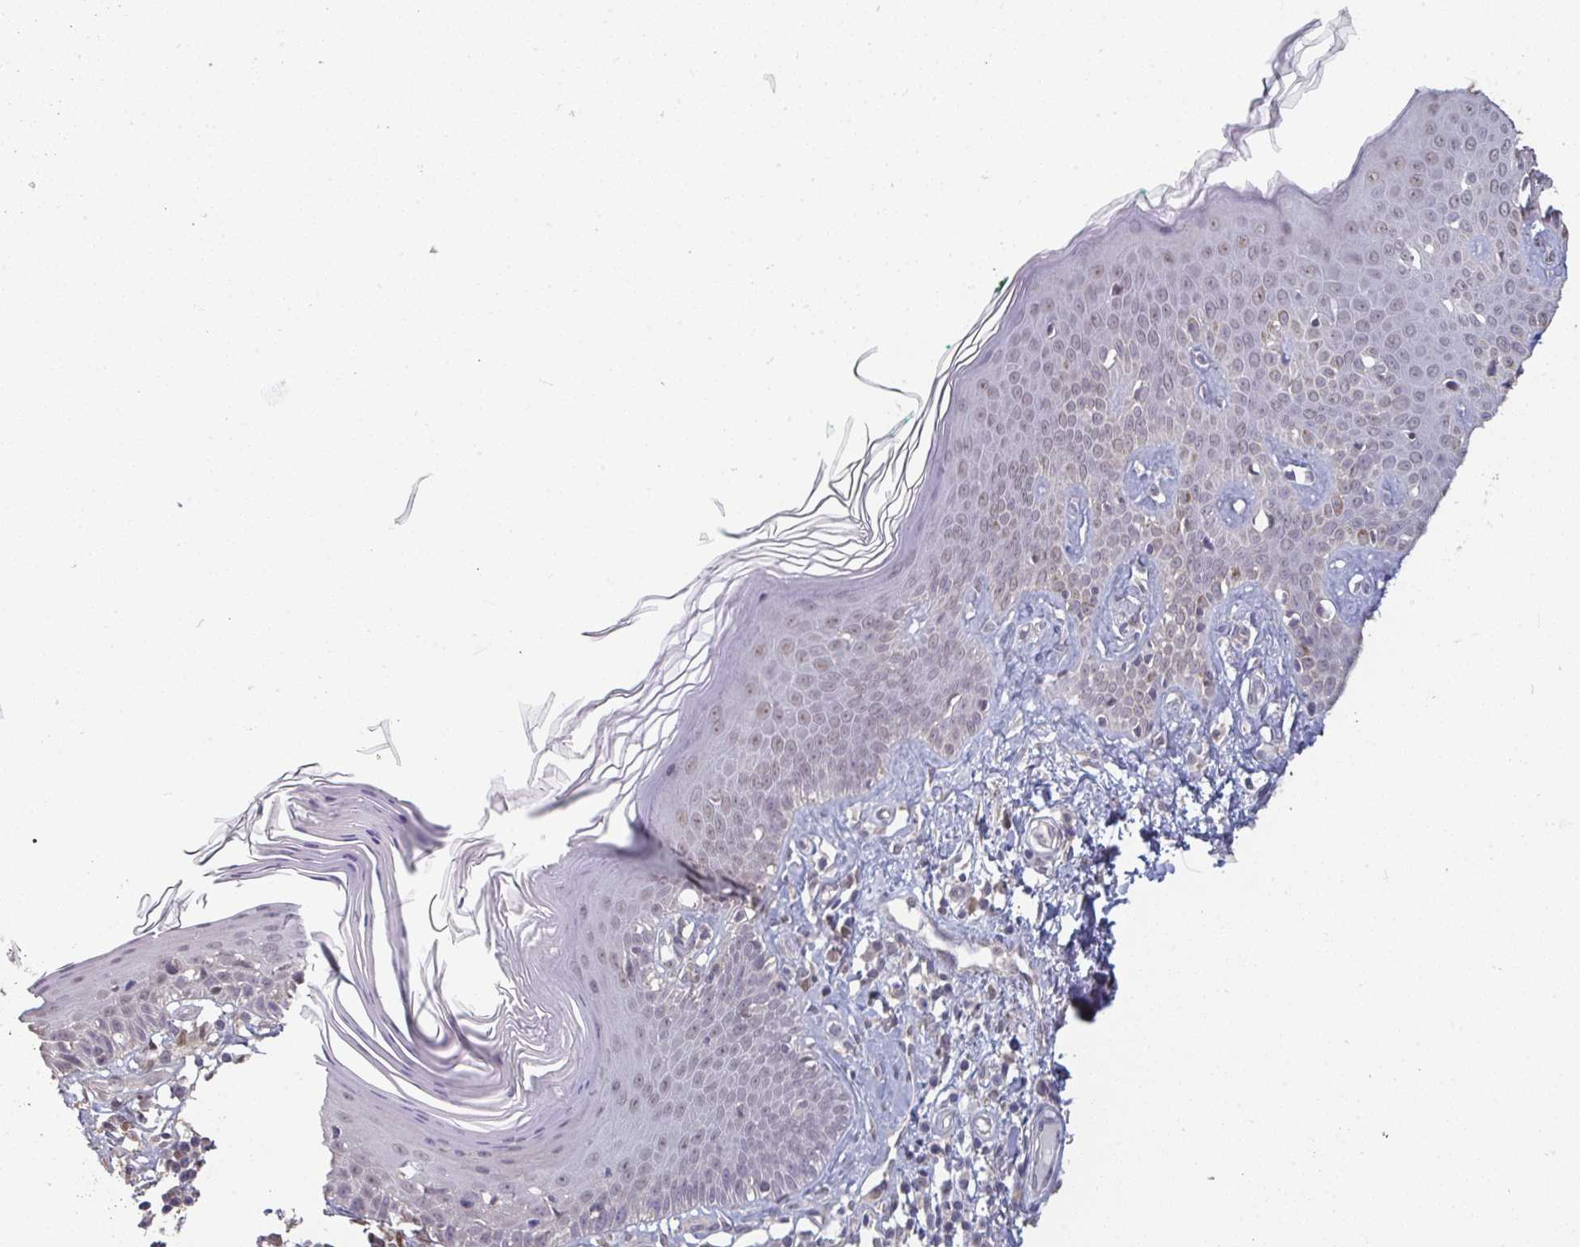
{"staining": {"intensity": "negative", "quantity": "none", "location": "none"}, "tissue": "skin", "cell_type": "Fibroblasts", "image_type": "normal", "snomed": [{"axis": "morphology", "description": "Normal tissue, NOS"}, {"axis": "topography", "description": "Skin"}, {"axis": "topography", "description": "Peripheral nerve tissue"}], "caption": "Histopathology image shows no significant protein staining in fibroblasts of unremarkable skin. (Brightfield microscopy of DAB (3,3'-diaminobenzidine) immunohistochemistry at high magnification).", "gene": "LIX1", "patient": {"sex": "female", "age": 45}}